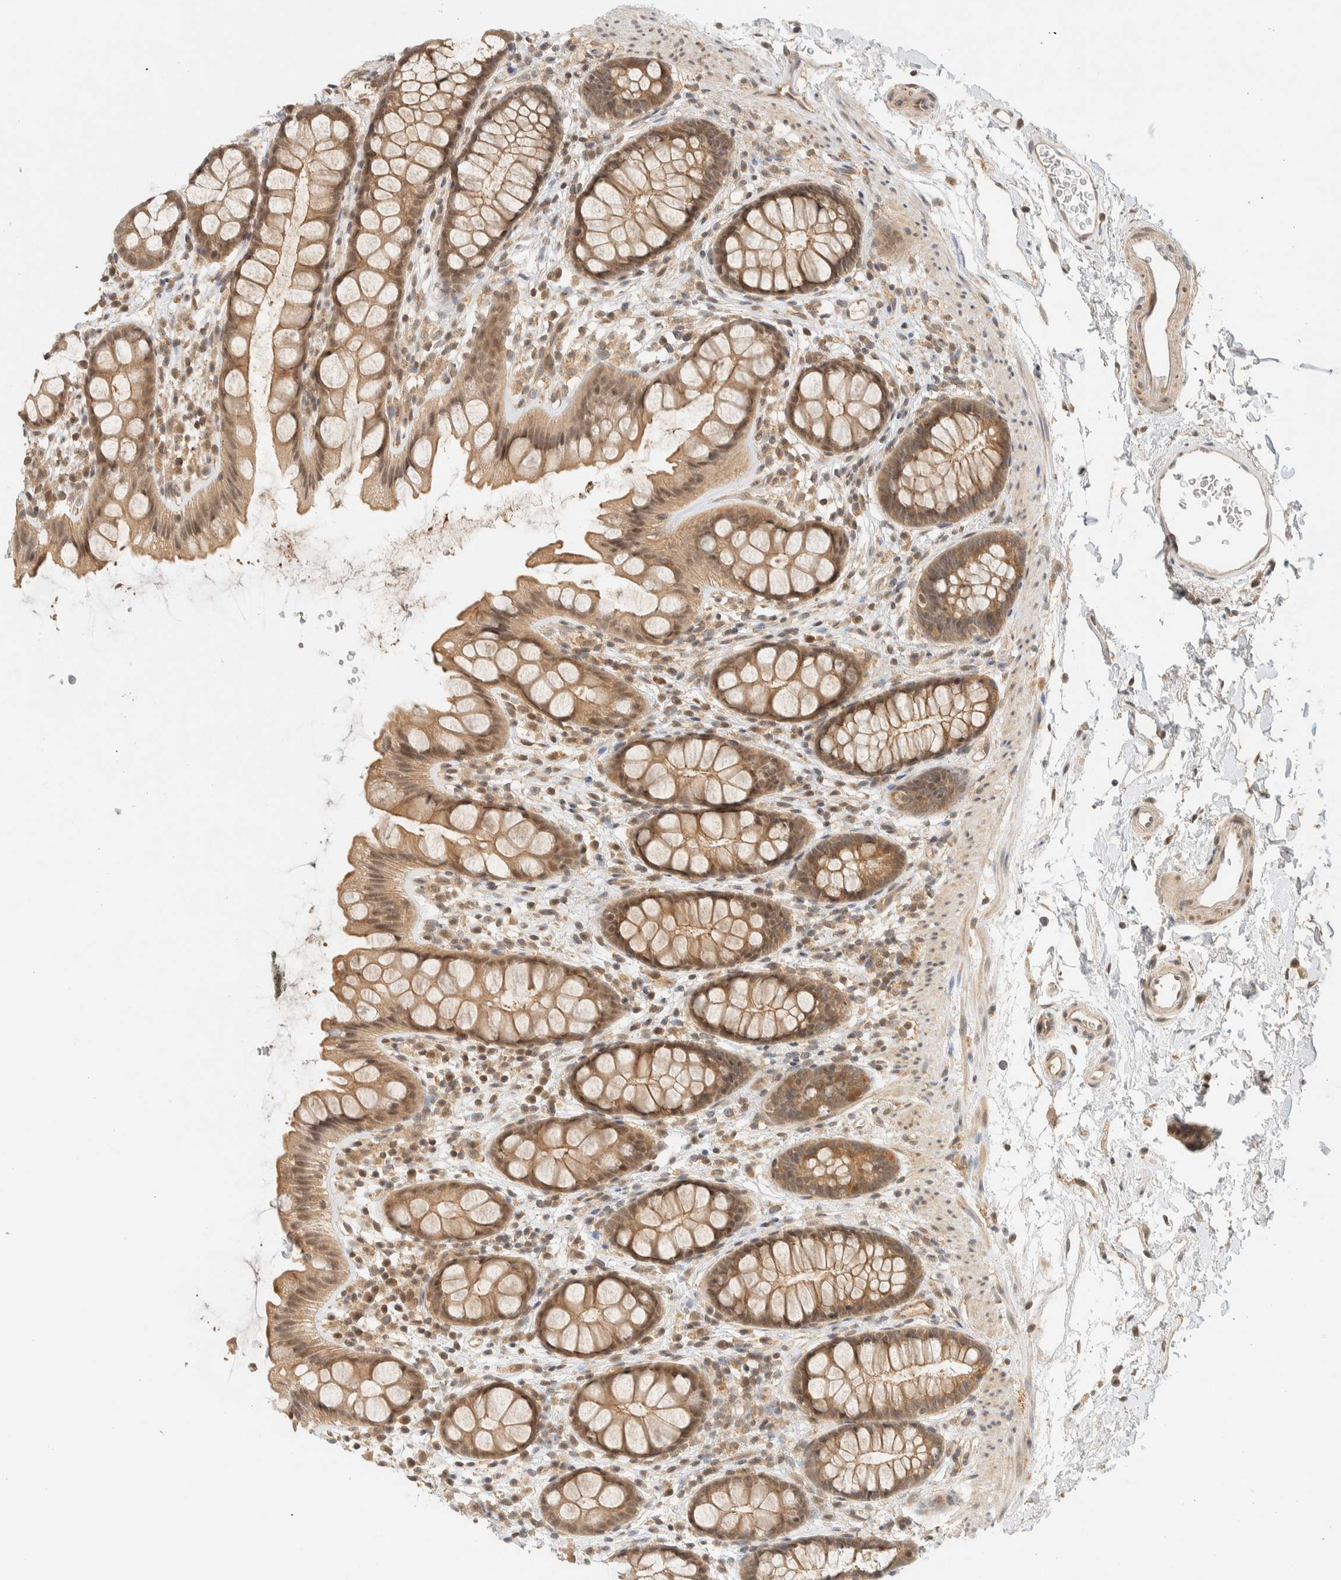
{"staining": {"intensity": "moderate", "quantity": ">75%", "location": "cytoplasmic/membranous"}, "tissue": "rectum", "cell_type": "Glandular cells", "image_type": "normal", "snomed": [{"axis": "morphology", "description": "Normal tissue, NOS"}, {"axis": "topography", "description": "Rectum"}], "caption": "The photomicrograph reveals immunohistochemical staining of normal rectum. There is moderate cytoplasmic/membranous staining is identified in about >75% of glandular cells. (IHC, brightfield microscopy, high magnification).", "gene": "KIFAP3", "patient": {"sex": "female", "age": 65}}